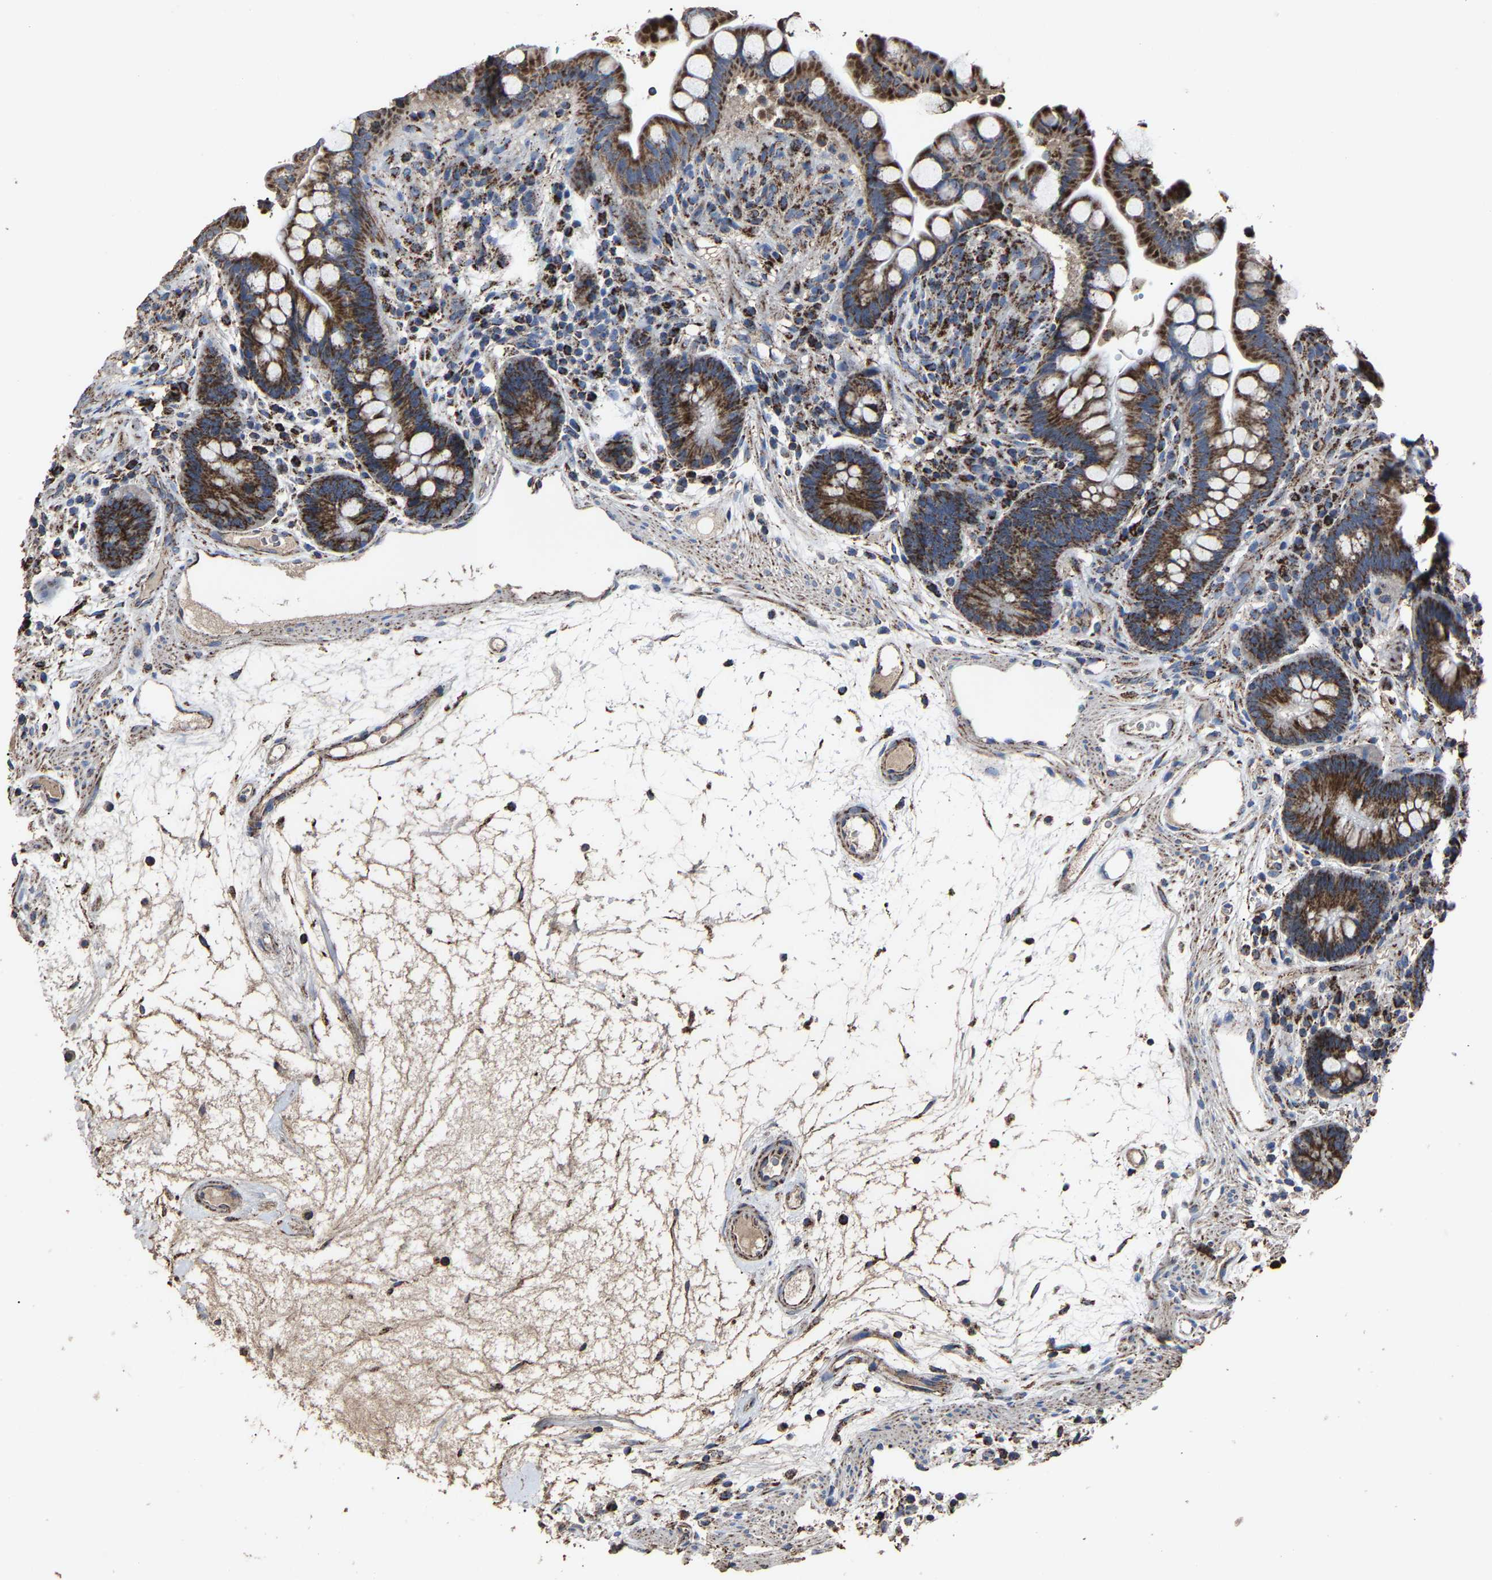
{"staining": {"intensity": "moderate", "quantity": ">75%", "location": "cytoplasmic/membranous"}, "tissue": "colon", "cell_type": "Endothelial cells", "image_type": "normal", "snomed": [{"axis": "morphology", "description": "Normal tissue, NOS"}, {"axis": "topography", "description": "Colon"}], "caption": "Protein staining demonstrates moderate cytoplasmic/membranous positivity in about >75% of endothelial cells in unremarkable colon. (IHC, brightfield microscopy, high magnification).", "gene": "NDUFV3", "patient": {"sex": "male", "age": 73}}